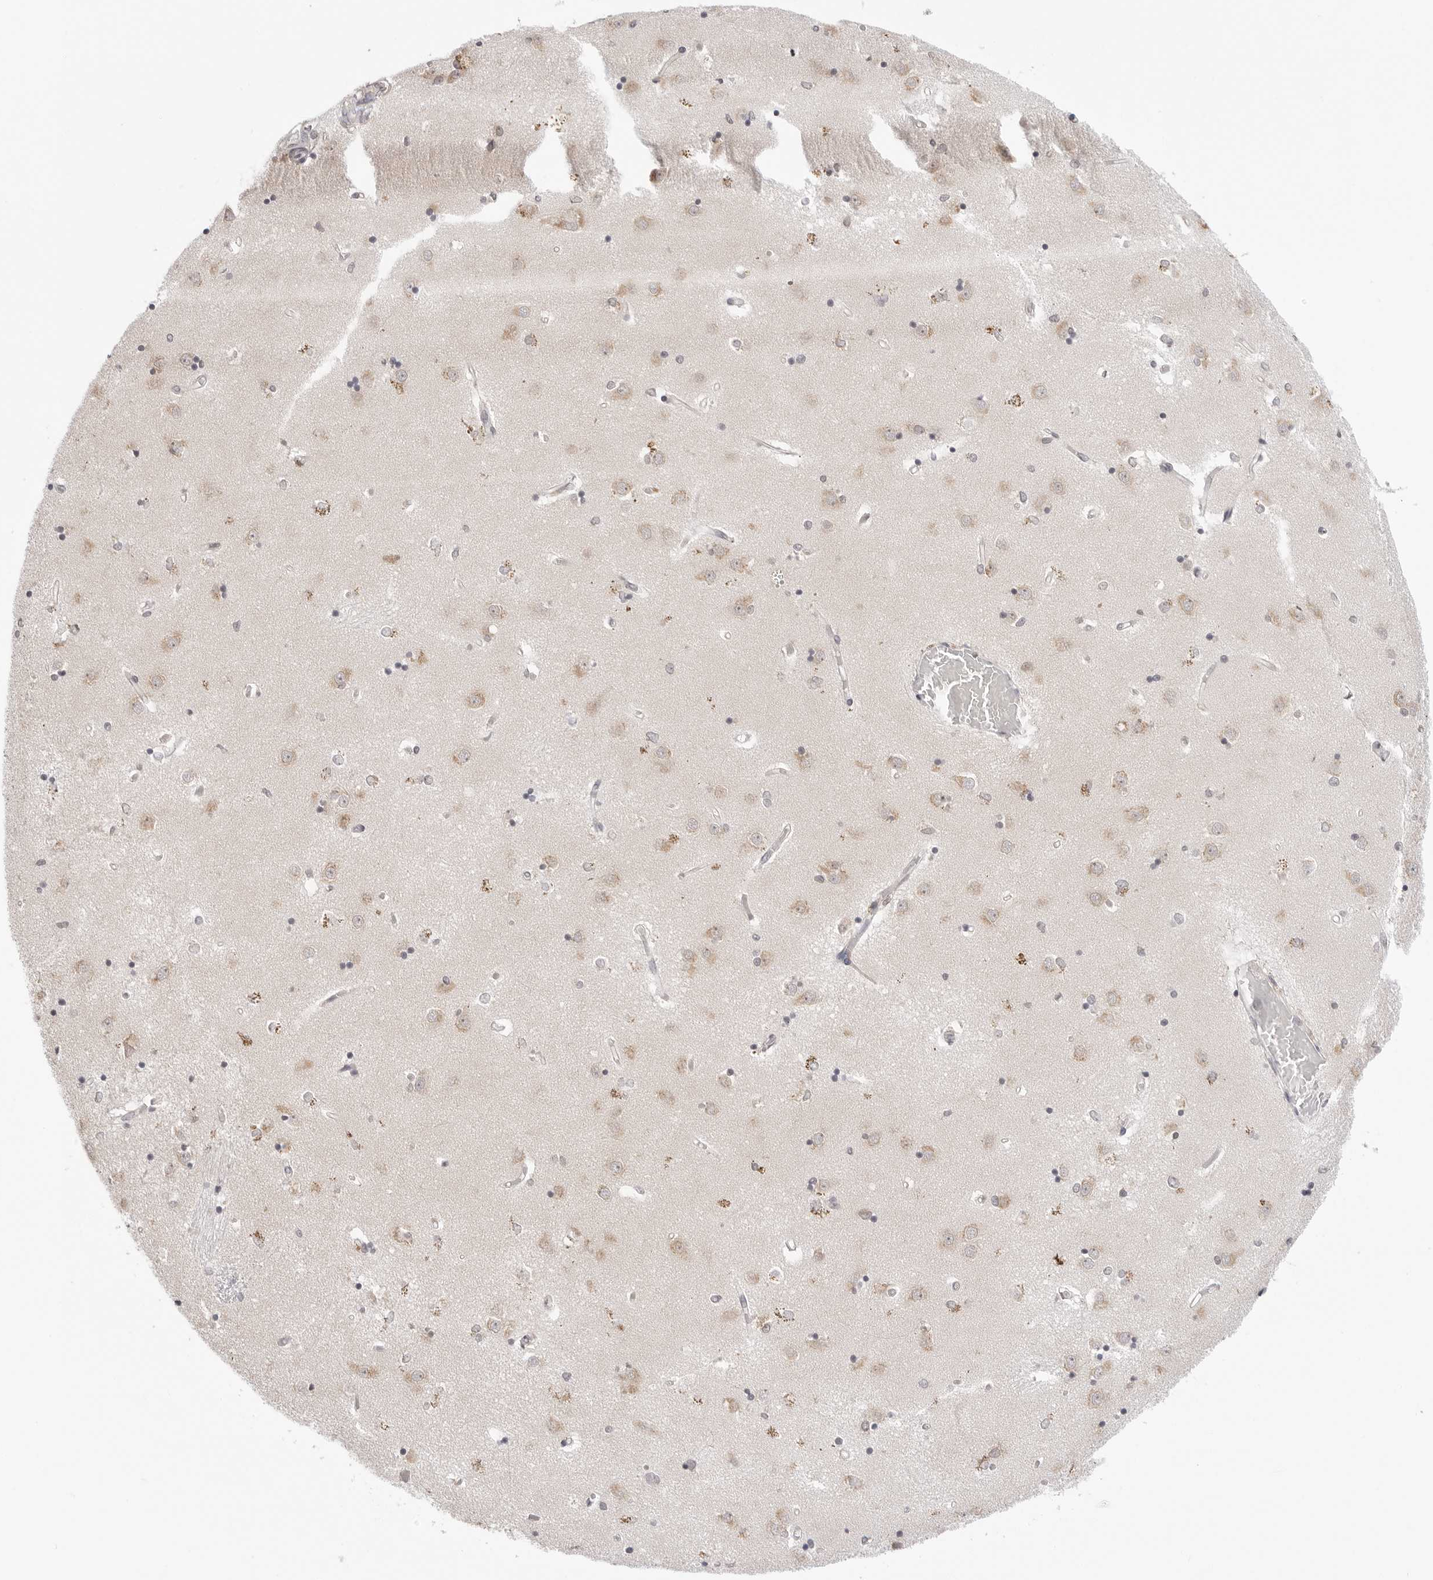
{"staining": {"intensity": "moderate", "quantity": "<25%", "location": "cytoplasmic/membranous"}, "tissue": "caudate", "cell_type": "Glial cells", "image_type": "normal", "snomed": [{"axis": "morphology", "description": "Normal tissue, NOS"}, {"axis": "topography", "description": "Lateral ventricle wall"}], "caption": "This histopathology image reveals immunohistochemistry (IHC) staining of unremarkable caudate, with low moderate cytoplasmic/membranous staining in approximately <25% of glial cells.", "gene": "RPN1", "patient": {"sex": "male", "age": 45}}